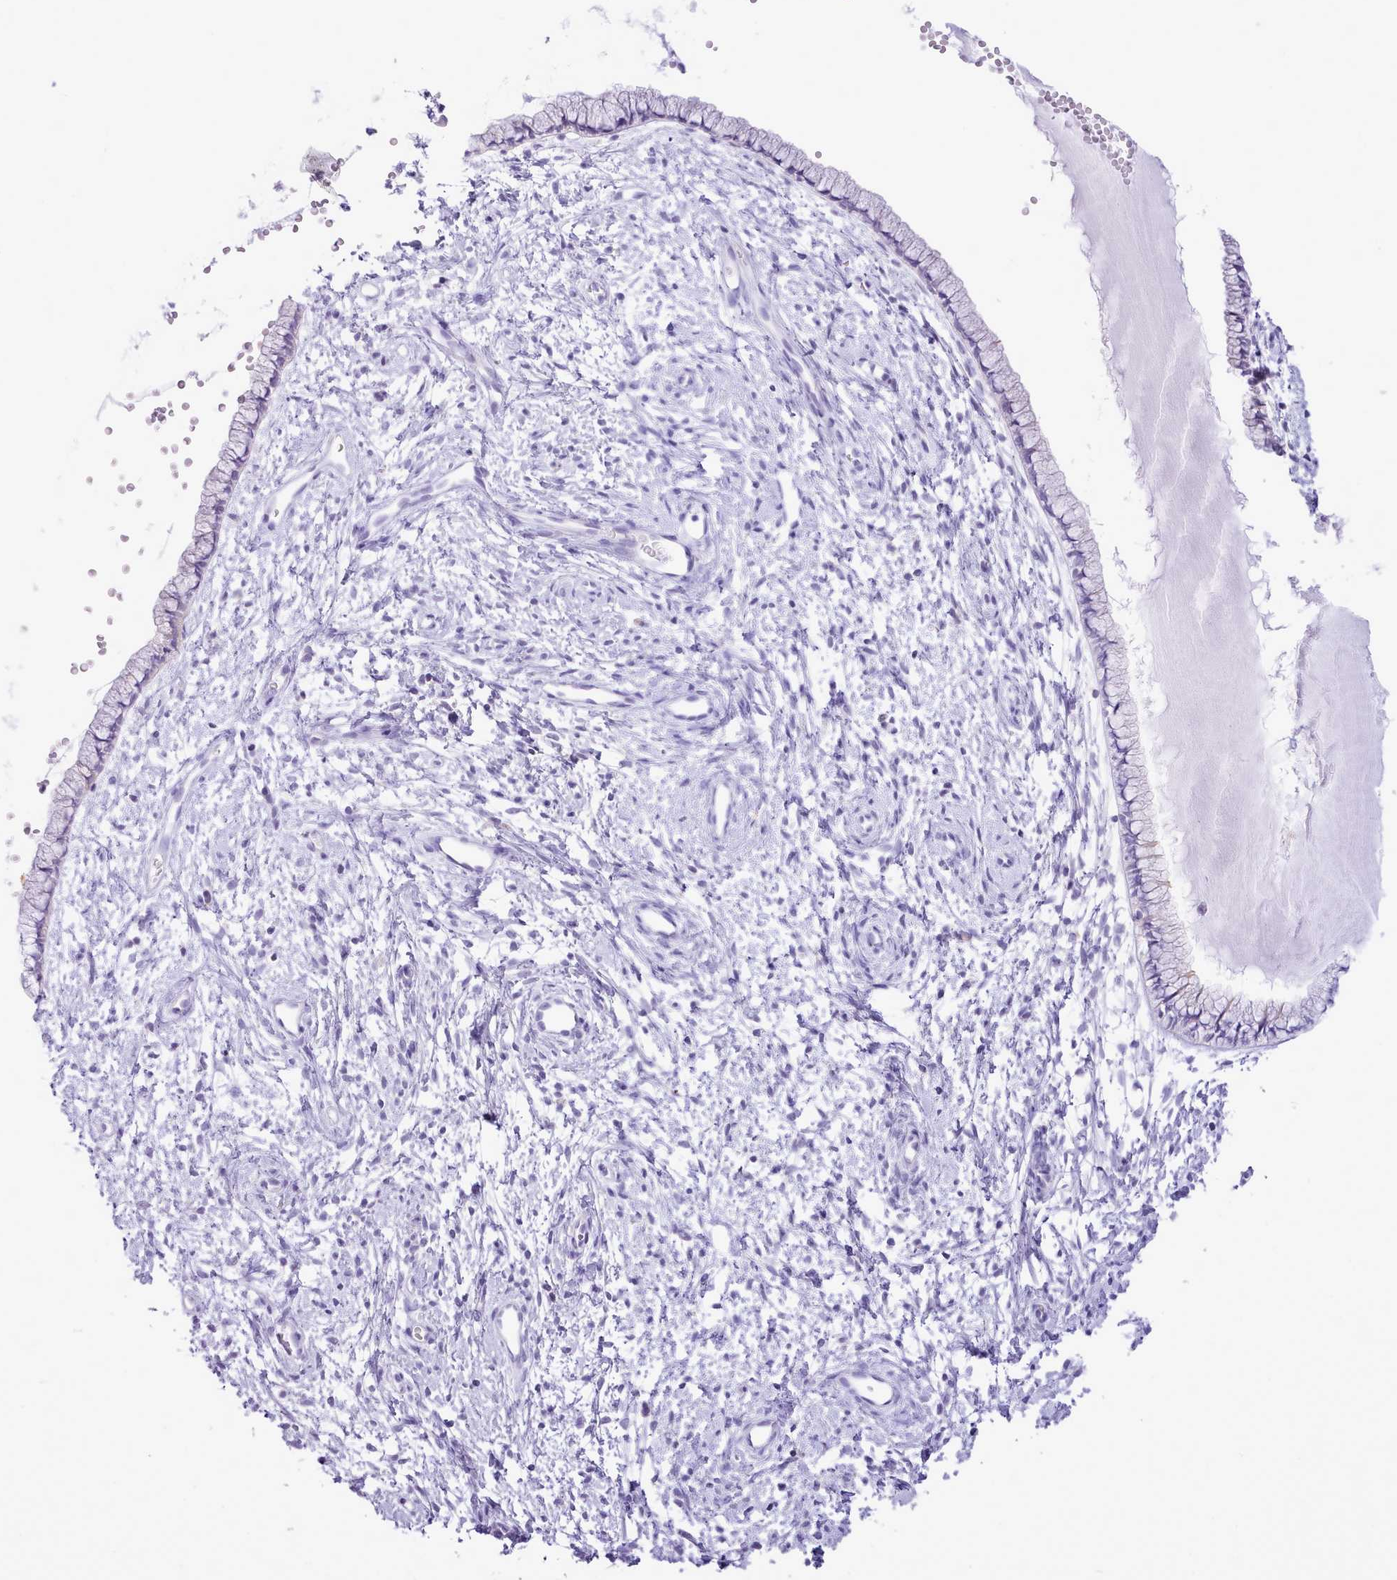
{"staining": {"intensity": "negative", "quantity": "none", "location": "none"}, "tissue": "cervix", "cell_type": "Glandular cells", "image_type": "normal", "snomed": [{"axis": "morphology", "description": "Normal tissue, NOS"}, {"axis": "topography", "description": "Cervix"}], "caption": "A photomicrograph of human cervix is negative for staining in glandular cells. (DAB (3,3'-diaminobenzidine) immunohistochemistry (IHC), high magnification).", "gene": "MDFI", "patient": {"sex": "female", "age": 57}}